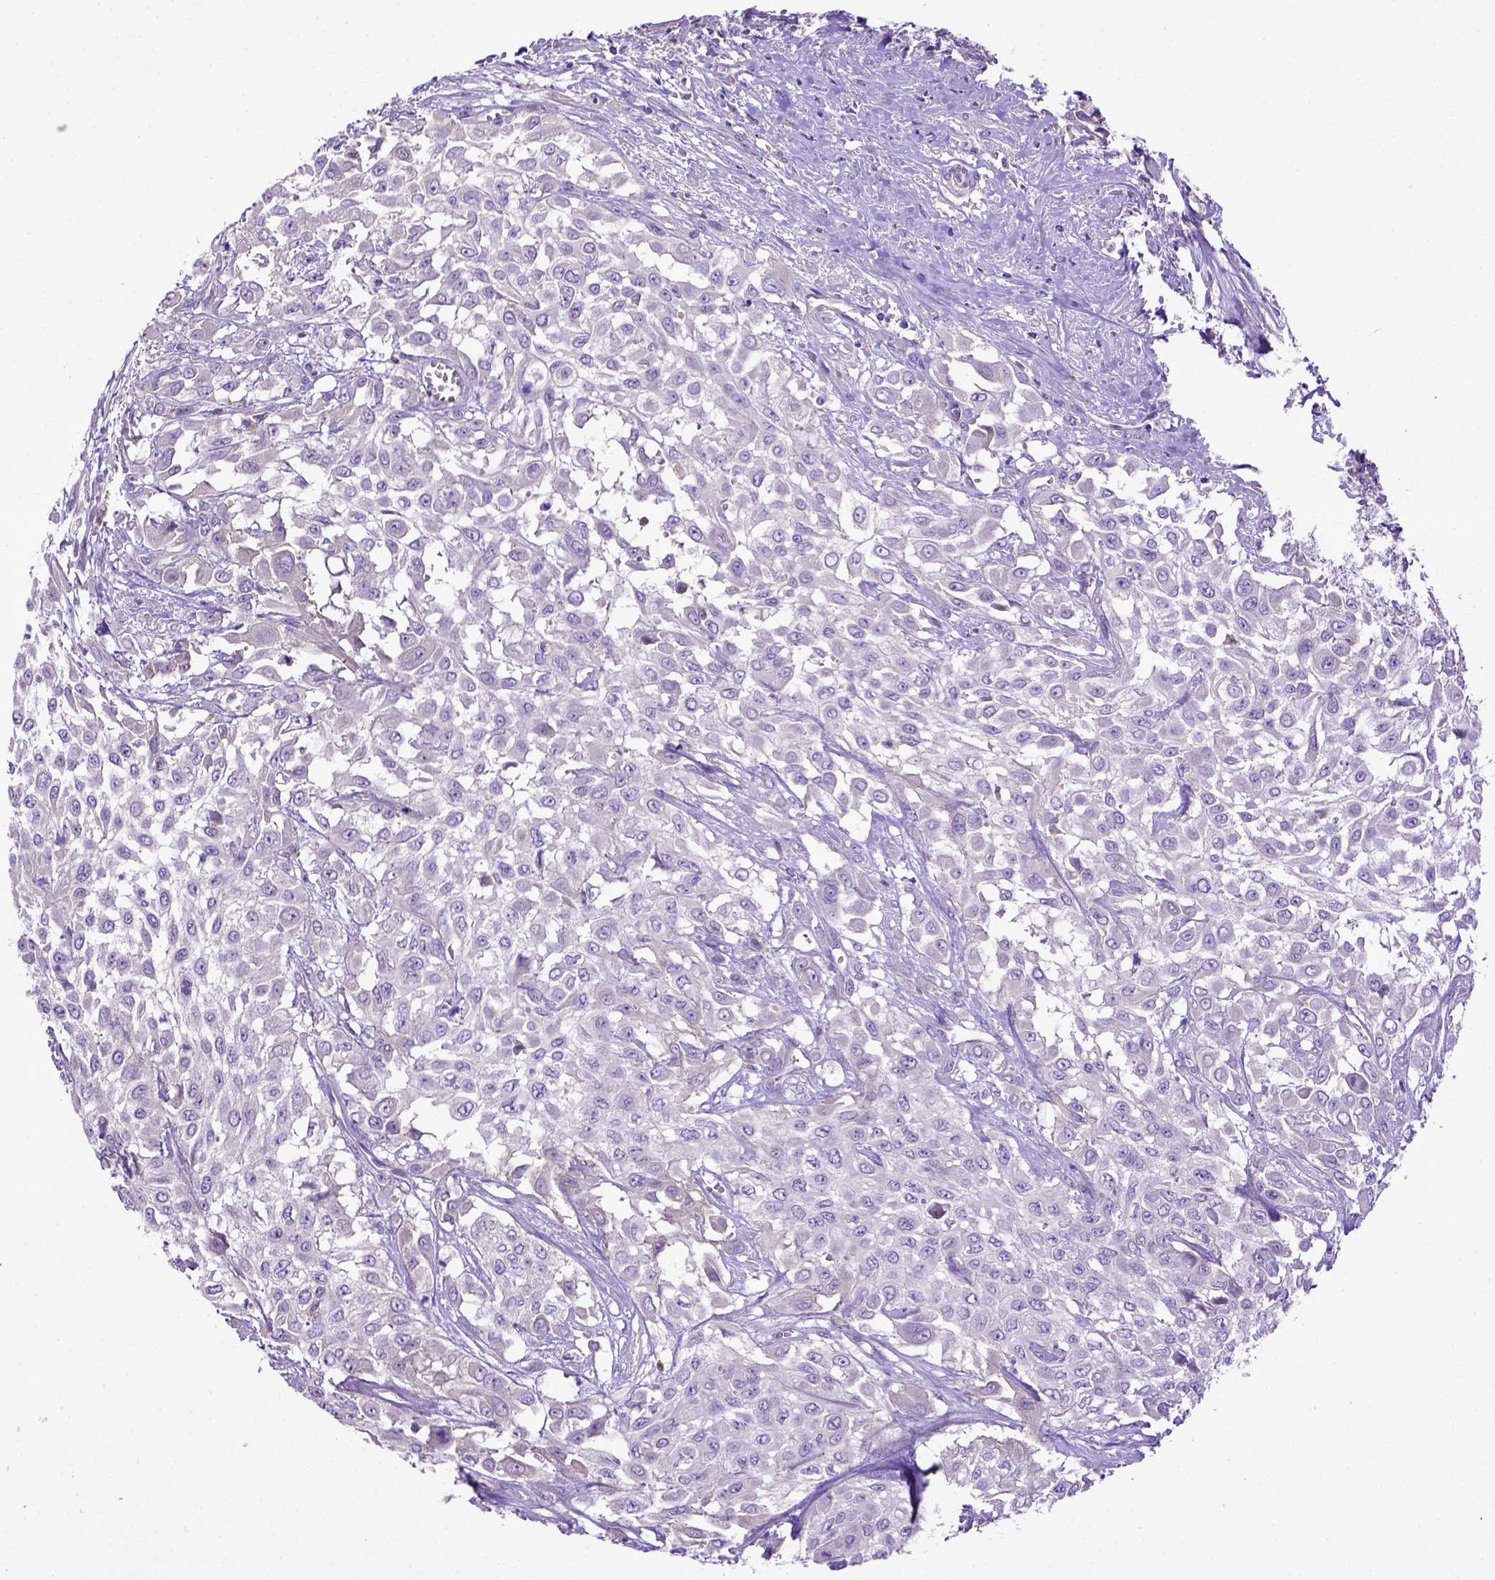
{"staining": {"intensity": "negative", "quantity": "none", "location": "none"}, "tissue": "urothelial cancer", "cell_type": "Tumor cells", "image_type": "cancer", "snomed": [{"axis": "morphology", "description": "Urothelial carcinoma, High grade"}, {"axis": "topography", "description": "Urinary bladder"}], "caption": "Tumor cells show no significant expression in urothelial cancer.", "gene": "DEPDC1B", "patient": {"sex": "male", "age": 57}}